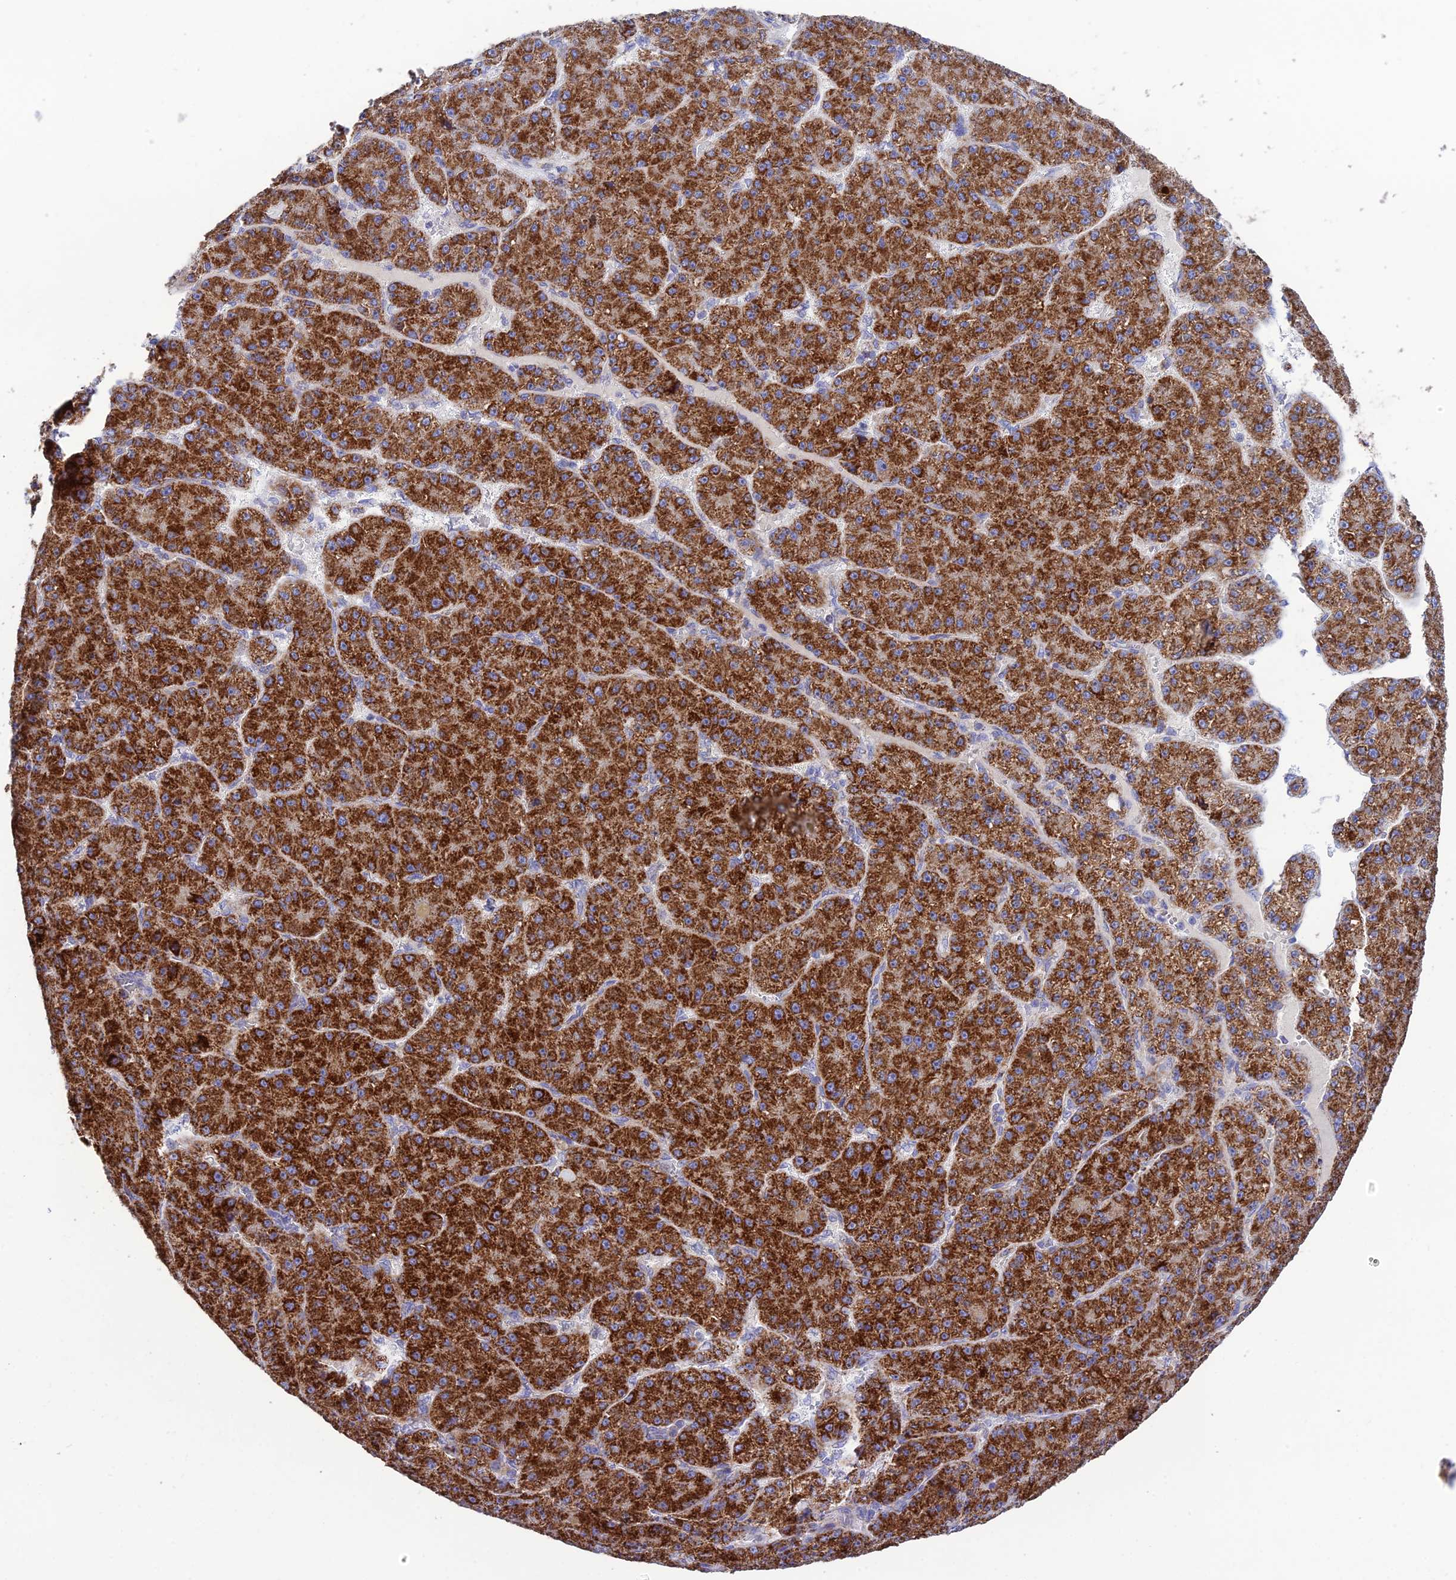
{"staining": {"intensity": "strong", "quantity": ">75%", "location": "cytoplasmic/membranous"}, "tissue": "liver cancer", "cell_type": "Tumor cells", "image_type": "cancer", "snomed": [{"axis": "morphology", "description": "Carcinoma, Hepatocellular, NOS"}, {"axis": "topography", "description": "Liver"}], "caption": "Liver cancer was stained to show a protein in brown. There is high levels of strong cytoplasmic/membranous positivity in approximately >75% of tumor cells. Using DAB (3,3'-diaminobenzidine) (brown) and hematoxylin (blue) stains, captured at high magnification using brightfield microscopy.", "gene": "HSDL2", "patient": {"sex": "male", "age": 67}}